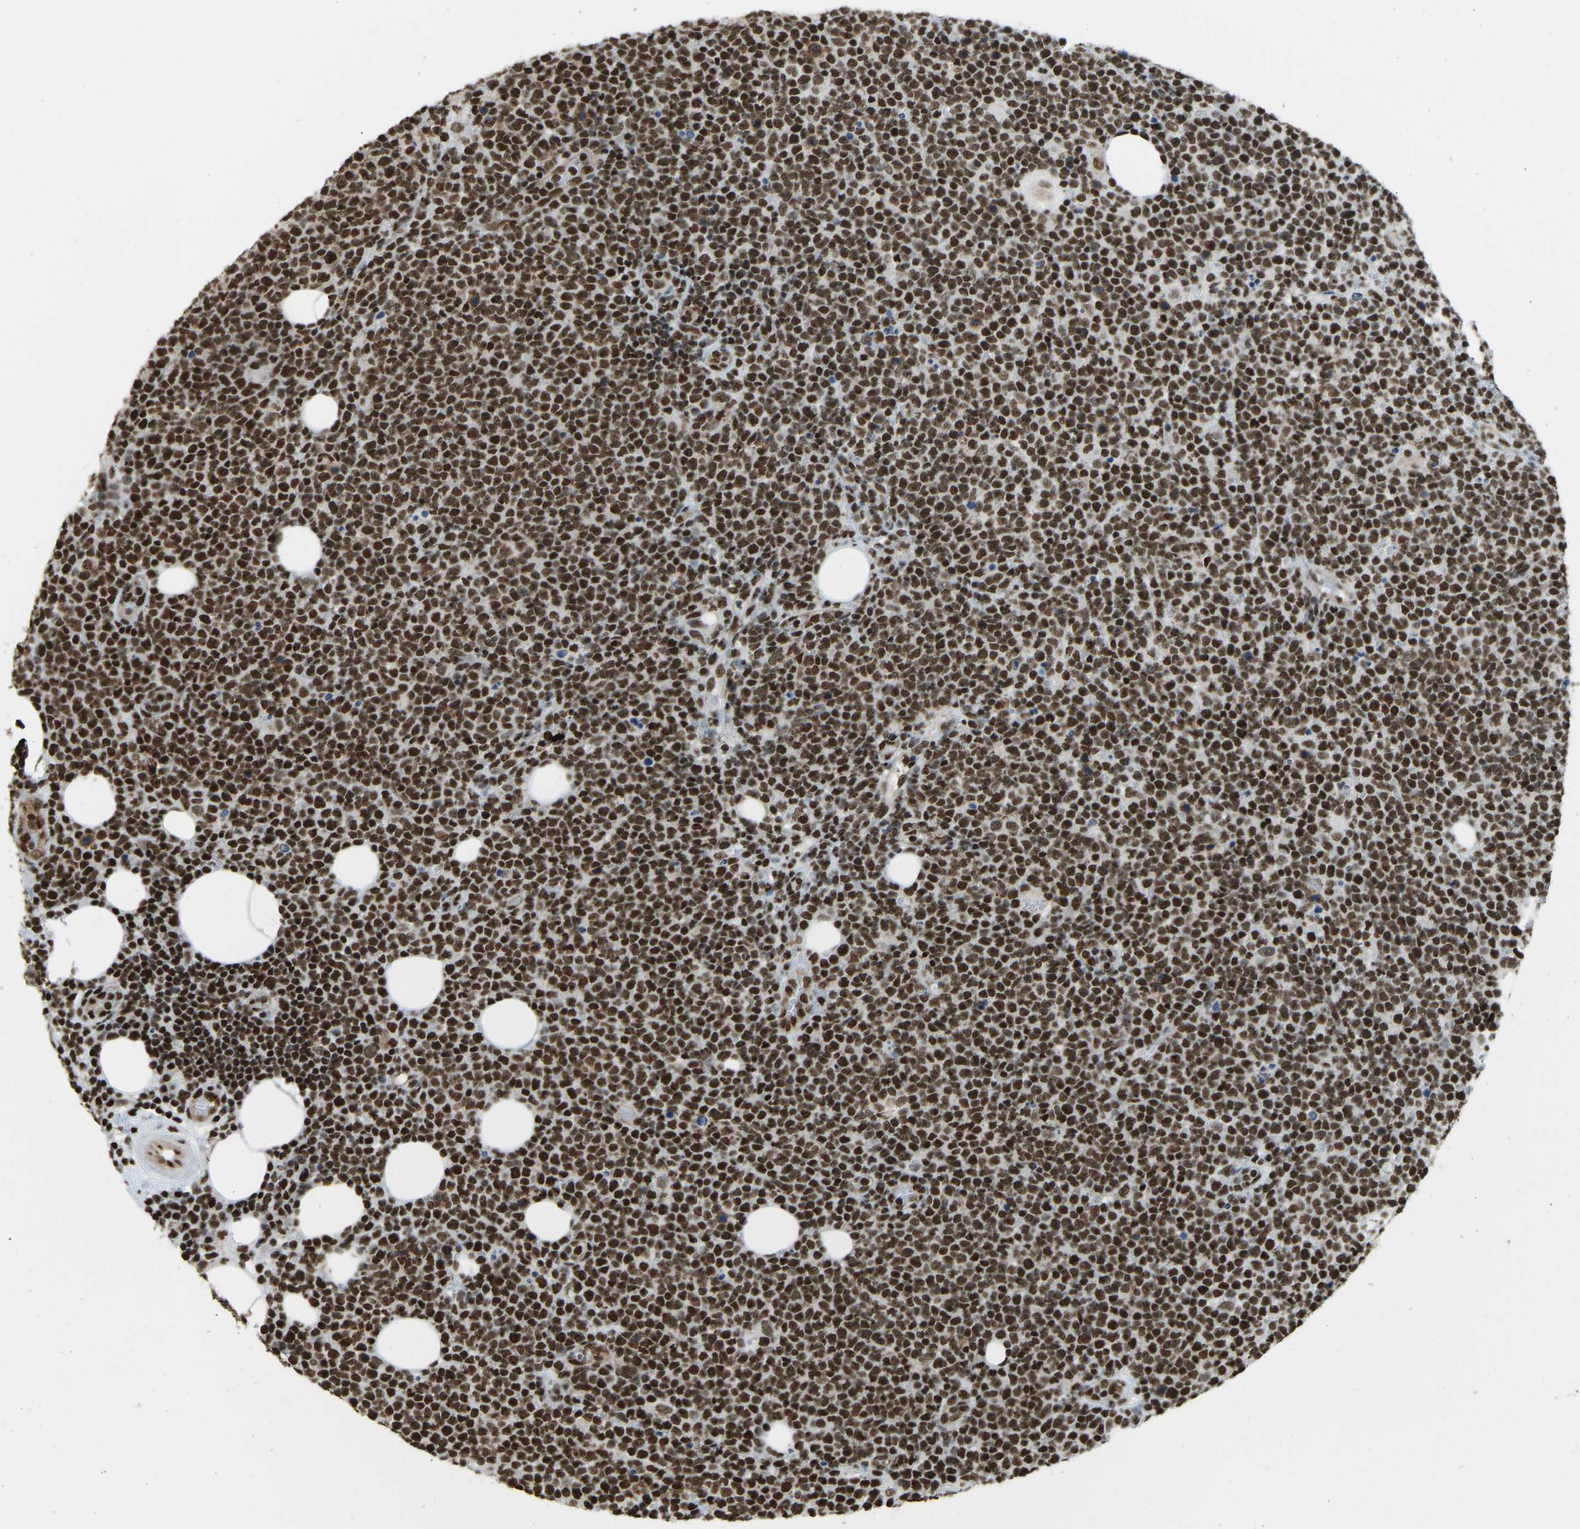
{"staining": {"intensity": "strong", "quantity": ">75%", "location": "nuclear"}, "tissue": "lymphoma", "cell_type": "Tumor cells", "image_type": "cancer", "snomed": [{"axis": "morphology", "description": "Malignant lymphoma, non-Hodgkin's type, High grade"}, {"axis": "topography", "description": "Lymph node"}], "caption": "Strong nuclear protein positivity is appreciated in approximately >75% of tumor cells in malignant lymphoma, non-Hodgkin's type (high-grade).", "gene": "ZSCAN20", "patient": {"sex": "male", "age": 61}}